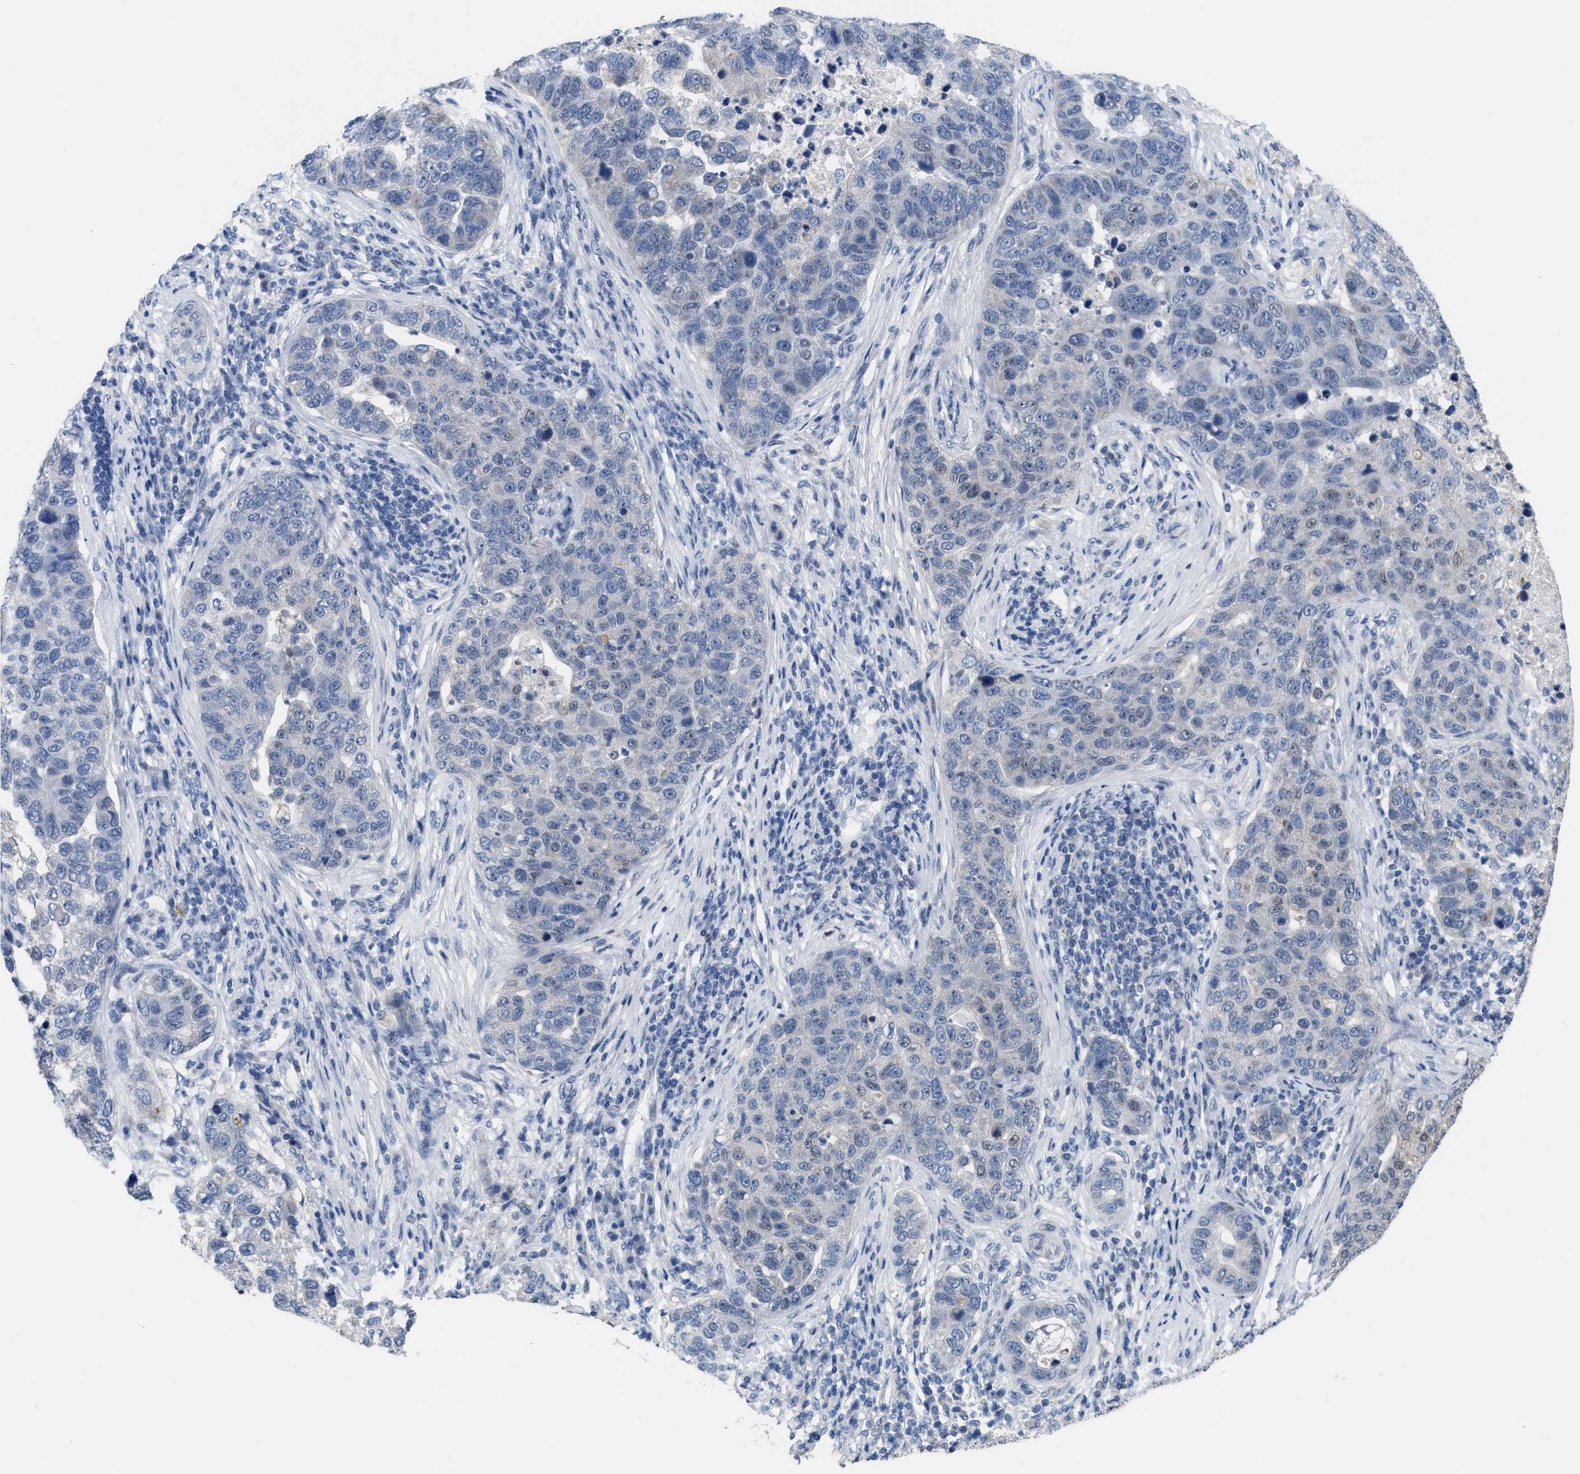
{"staining": {"intensity": "negative", "quantity": "none", "location": "none"}, "tissue": "pancreatic cancer", "cell_type": "Tumor cells", "image_type": "cancer", "snomed": [{"axis": "morphology", "description": "Adenocarcinoma, NOS"}, {"axis": "topography", "description": "Pancreas"}], "caption": "Immunohistochemistry of human pancreatic cancer (adenocarcinoma) exhibits no positivity in tumor cells.", "gene": "SETDB1", "patient": {"sex": "female", "age": 61}}